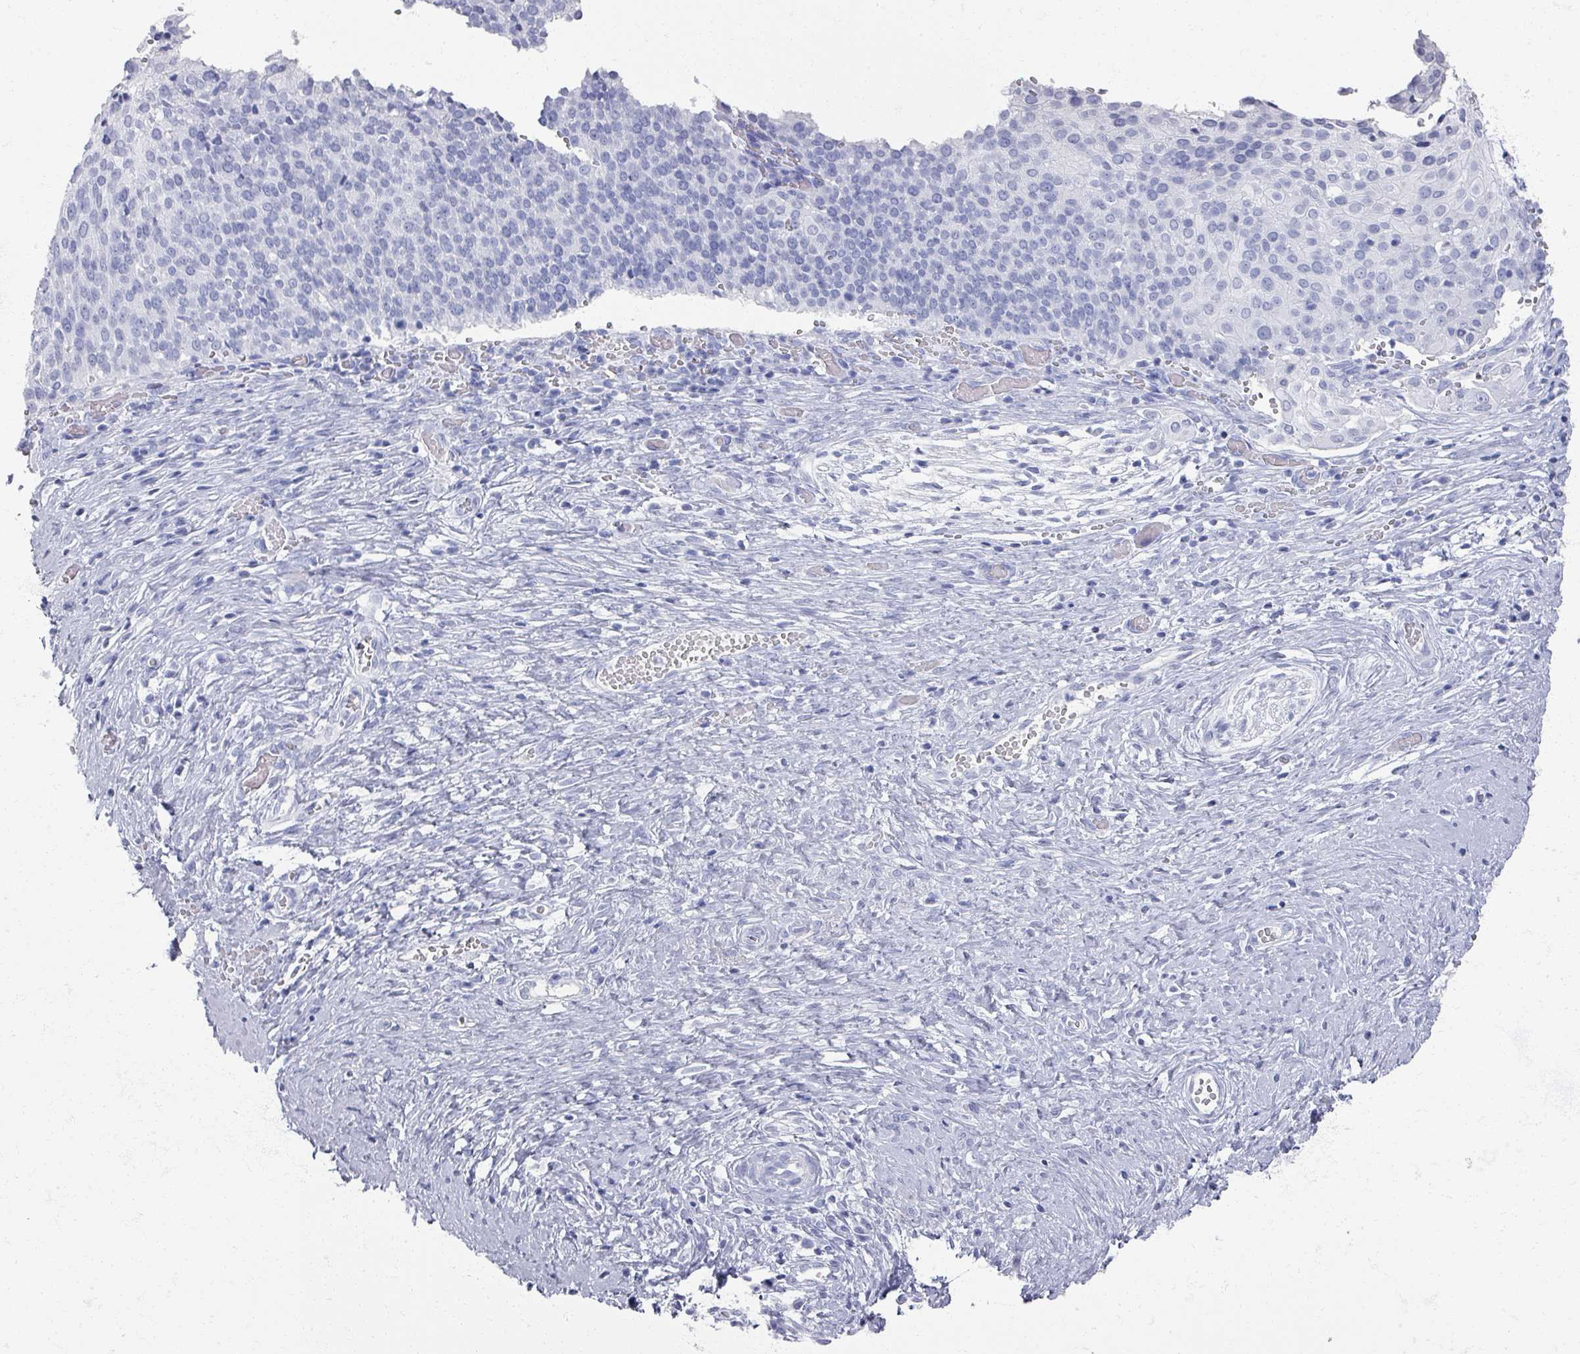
{"staining": {"intensity": "negative", "quantity": "none", "location": "none"}, "tissue": "cervical cancer", "cell_type": "Tumor cells", "image_type": "cancer", "snomed": [{"axis": "morphology", "description": "Squamous cell carcinoma, NOS"}, {"axis": "topography", "description": "Cervix"}], "caption": "Immunohistochemical staining of cervical squamous cell carcinoma exhibits no significant staining in tumor cells.", "gene": "OMG", "patient": {"sex": "female", "age": 44}}